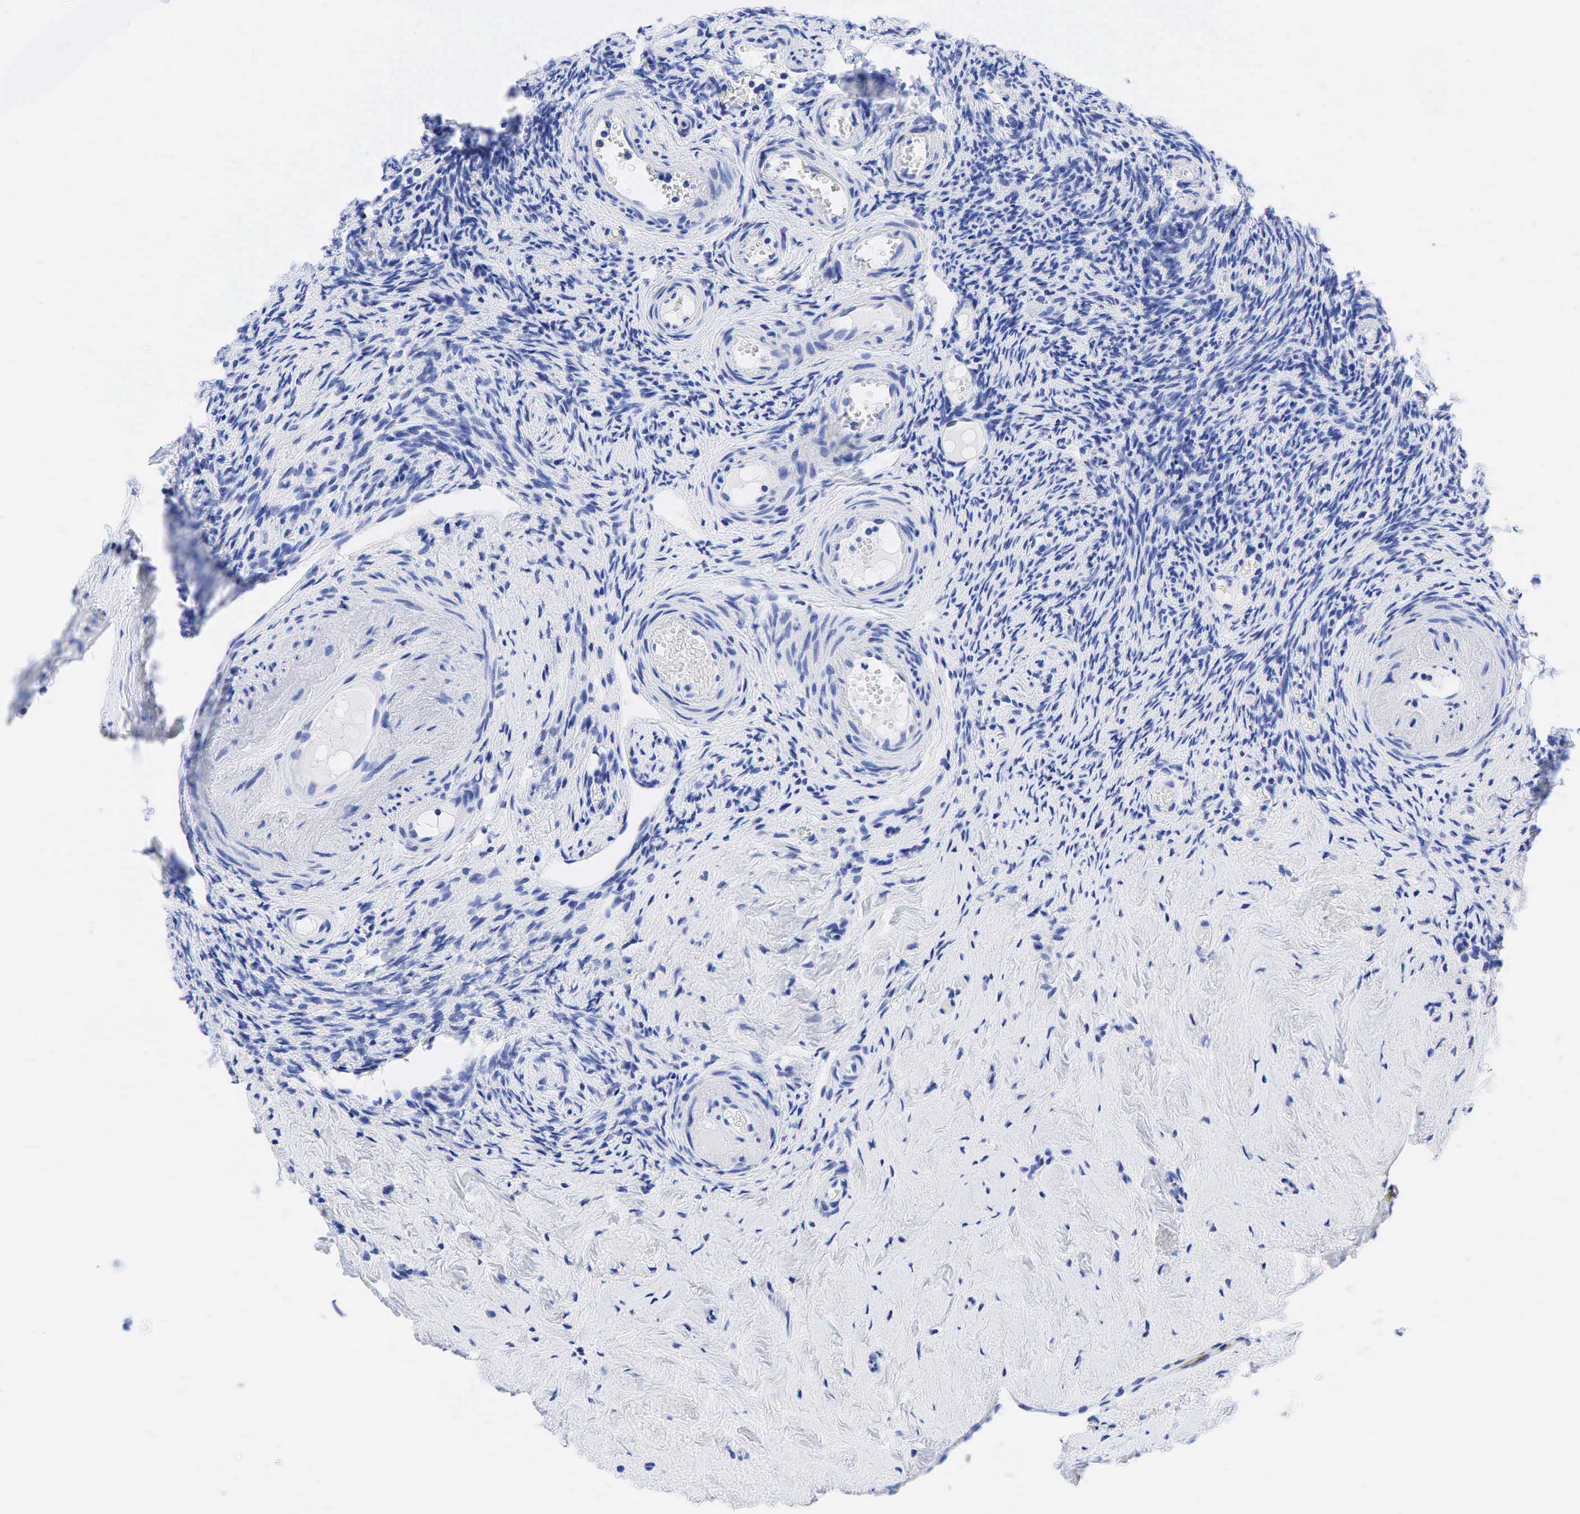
{"staining": {"intensity": "negative", "quantity": "none", "location": "none"}, "tissue": "ovary", "cell_type": "Ovarian stroma cells", "image_type": "normal", "snomed": [{"axis": "morphology", "description": "Normal tissue, NOS"}, {"axis": "topography", "description": "Ovary"}], "caption": "Immunohistochemistry (IHC) of unremarkable human ovary exhibits no expression in ovarian stroma cells.", "gene": "CEACAM5", "patient": {"sex": "female", "age": 63}}